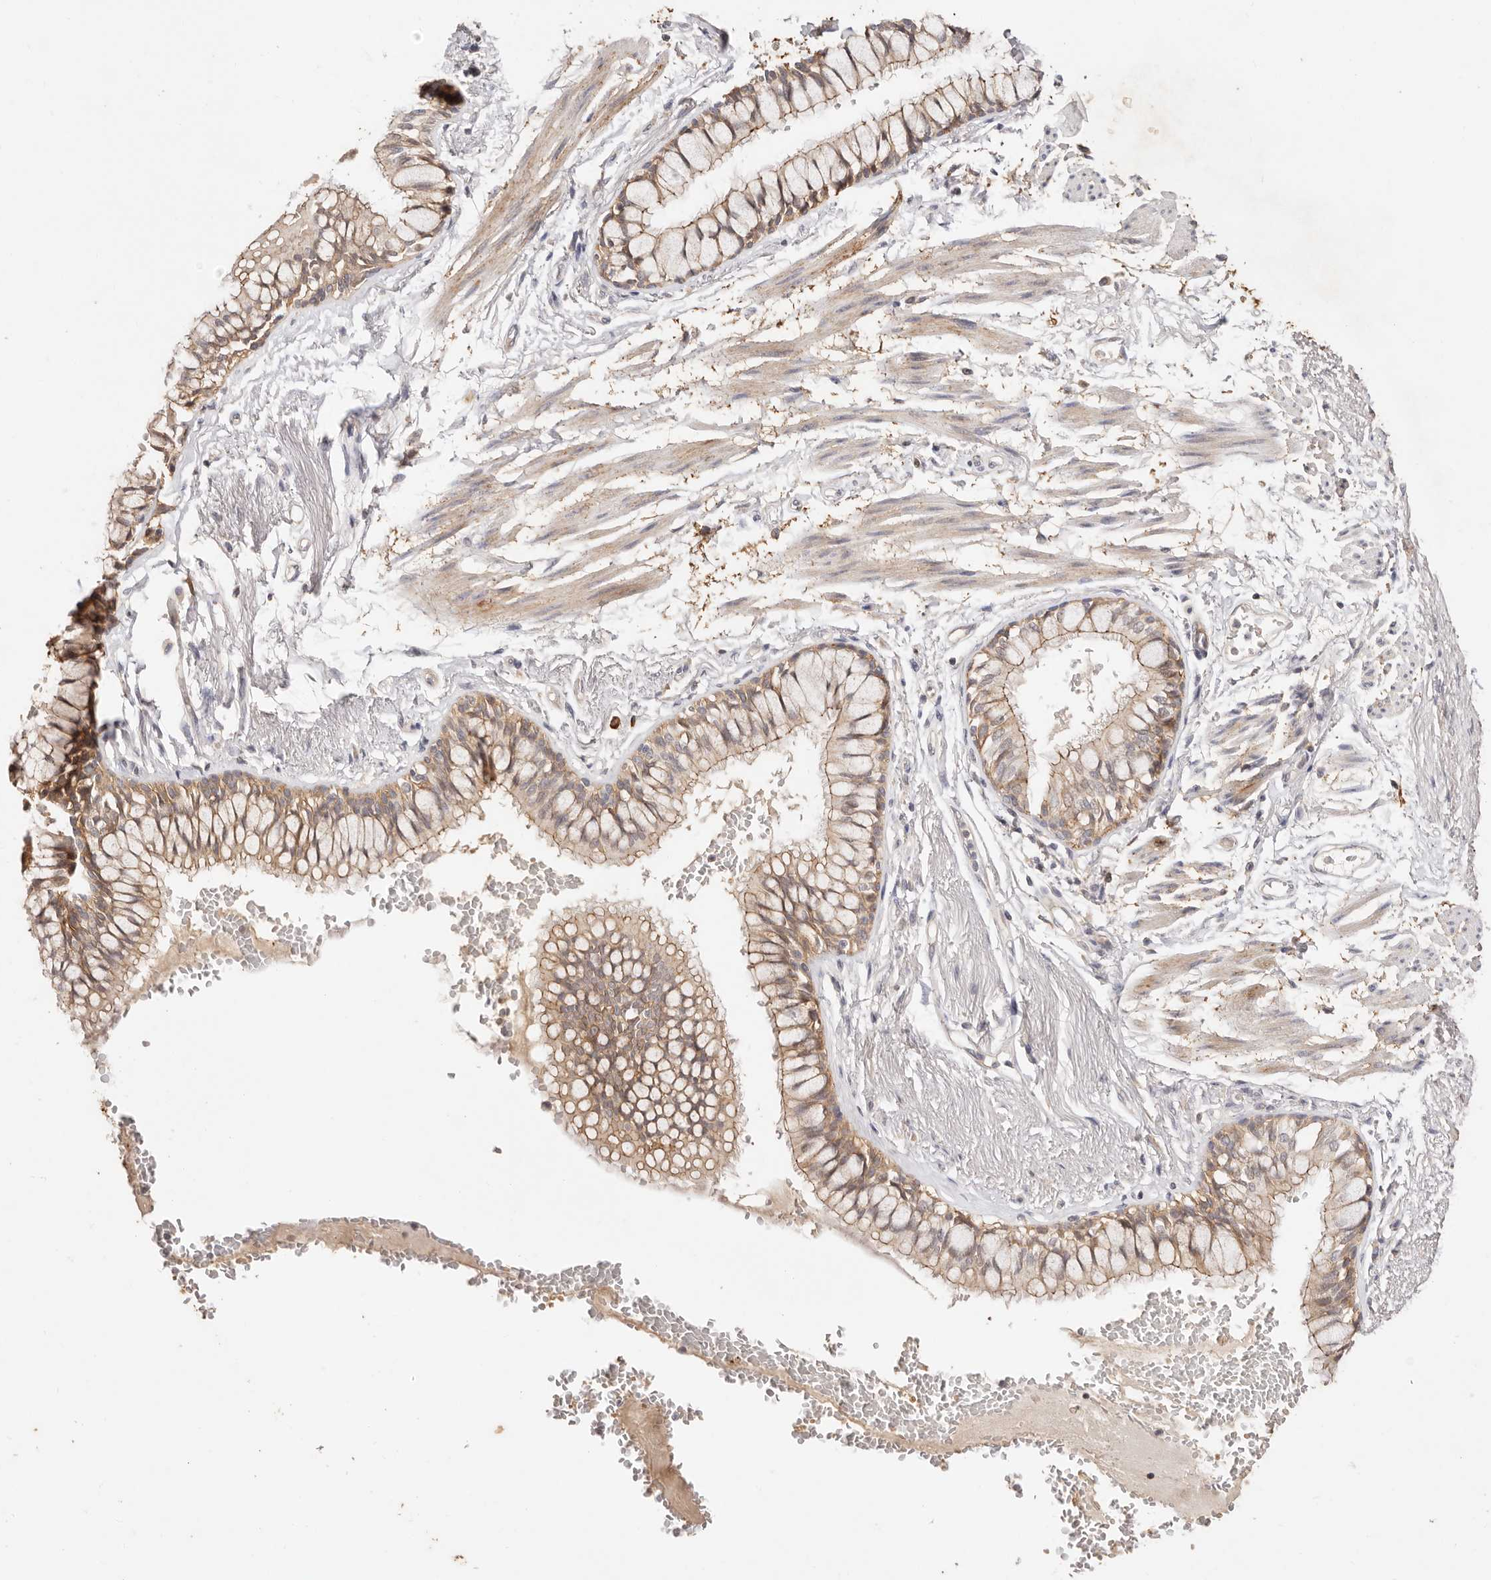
{"staining": {"intensity": "moderate", "quantity": ">75%", "location": "cytoplasmic/membranous"}, "tissue": "bronchus", "cell_type": "Respiratory epithelial cells", "image_type": "normal", "snomed": [{"axis": "morphology", "description": "Normal tissue, NOS"}, {"axis": "topography", "description": "Cartilage tissue"}, {"axis": "topography", "description": "Bronchus"}], "caption": "Immunohistochemistry of unremarkable bronchus shows medium levels of moderate cytoplasmic/membranous staining in about >75% of respiratory epithelial cells. (Stains: DAB (3,3'-diaminobenzidine) in brown, nuclei in blue, Microscopy: brightfield microscopy at high magnification).", "gene": "CXADR", "patient": {"sex": "female", "age": 73}}